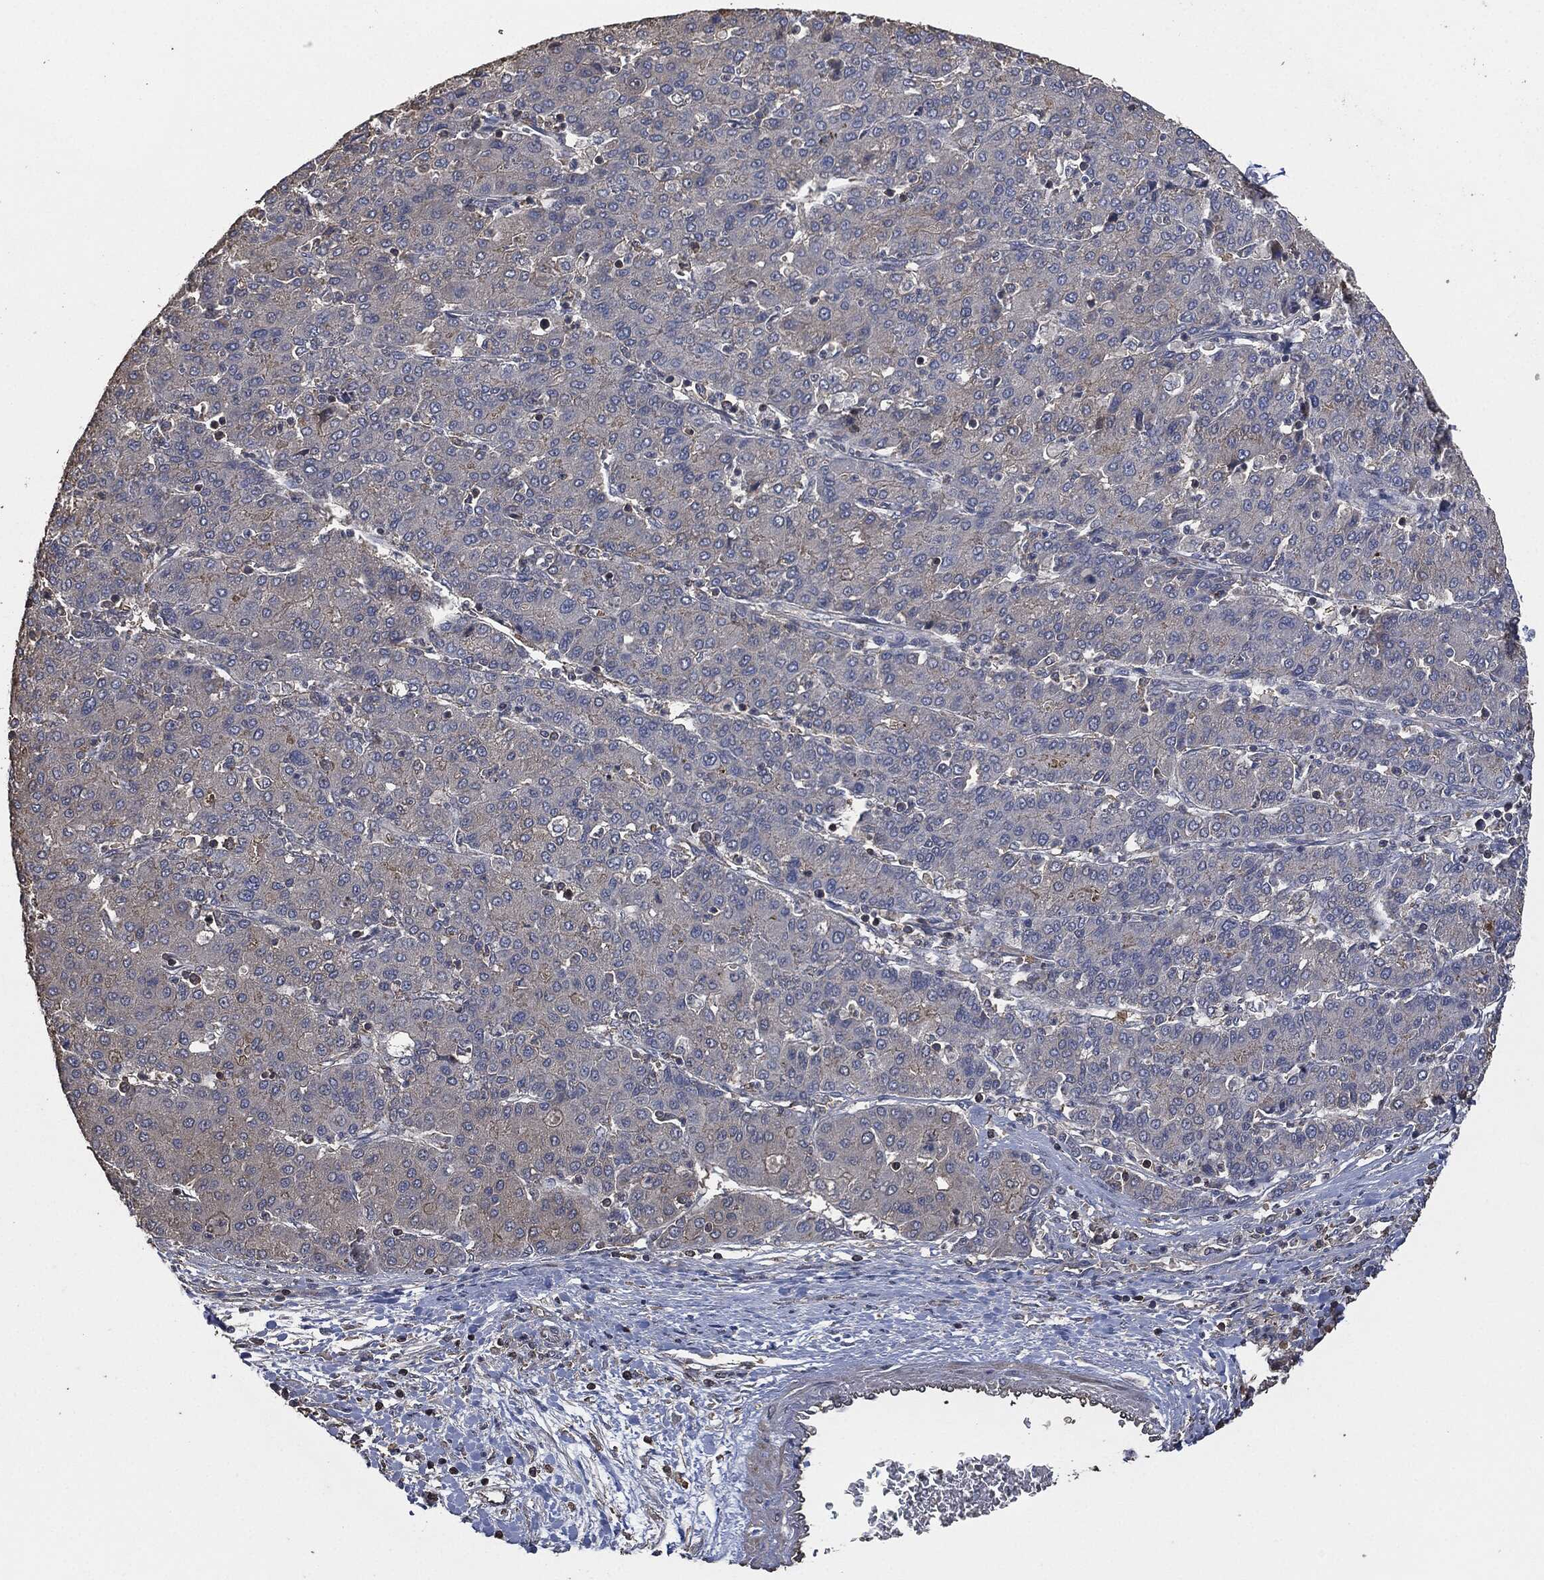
{"staining": {"intensity": "negative", "quantity": "none", "location": "none"}, "tissue": "liver cancer", "cell_type": "Tumor cells", "image_type": "cancer", "snomed": [{"axis": "morphology", "description": "Carcinoma, Hepatocellular, NOS"}, {"axis": "topography", "description": "Liver"}], "caption": "Human liver hepatocellular carcinoma stained for a protein using immunohistochemistry (IHC) reveals no positivity in tumor cells.", "gene": "MSLN", "patient": {"sex": "male", "age": 65}}